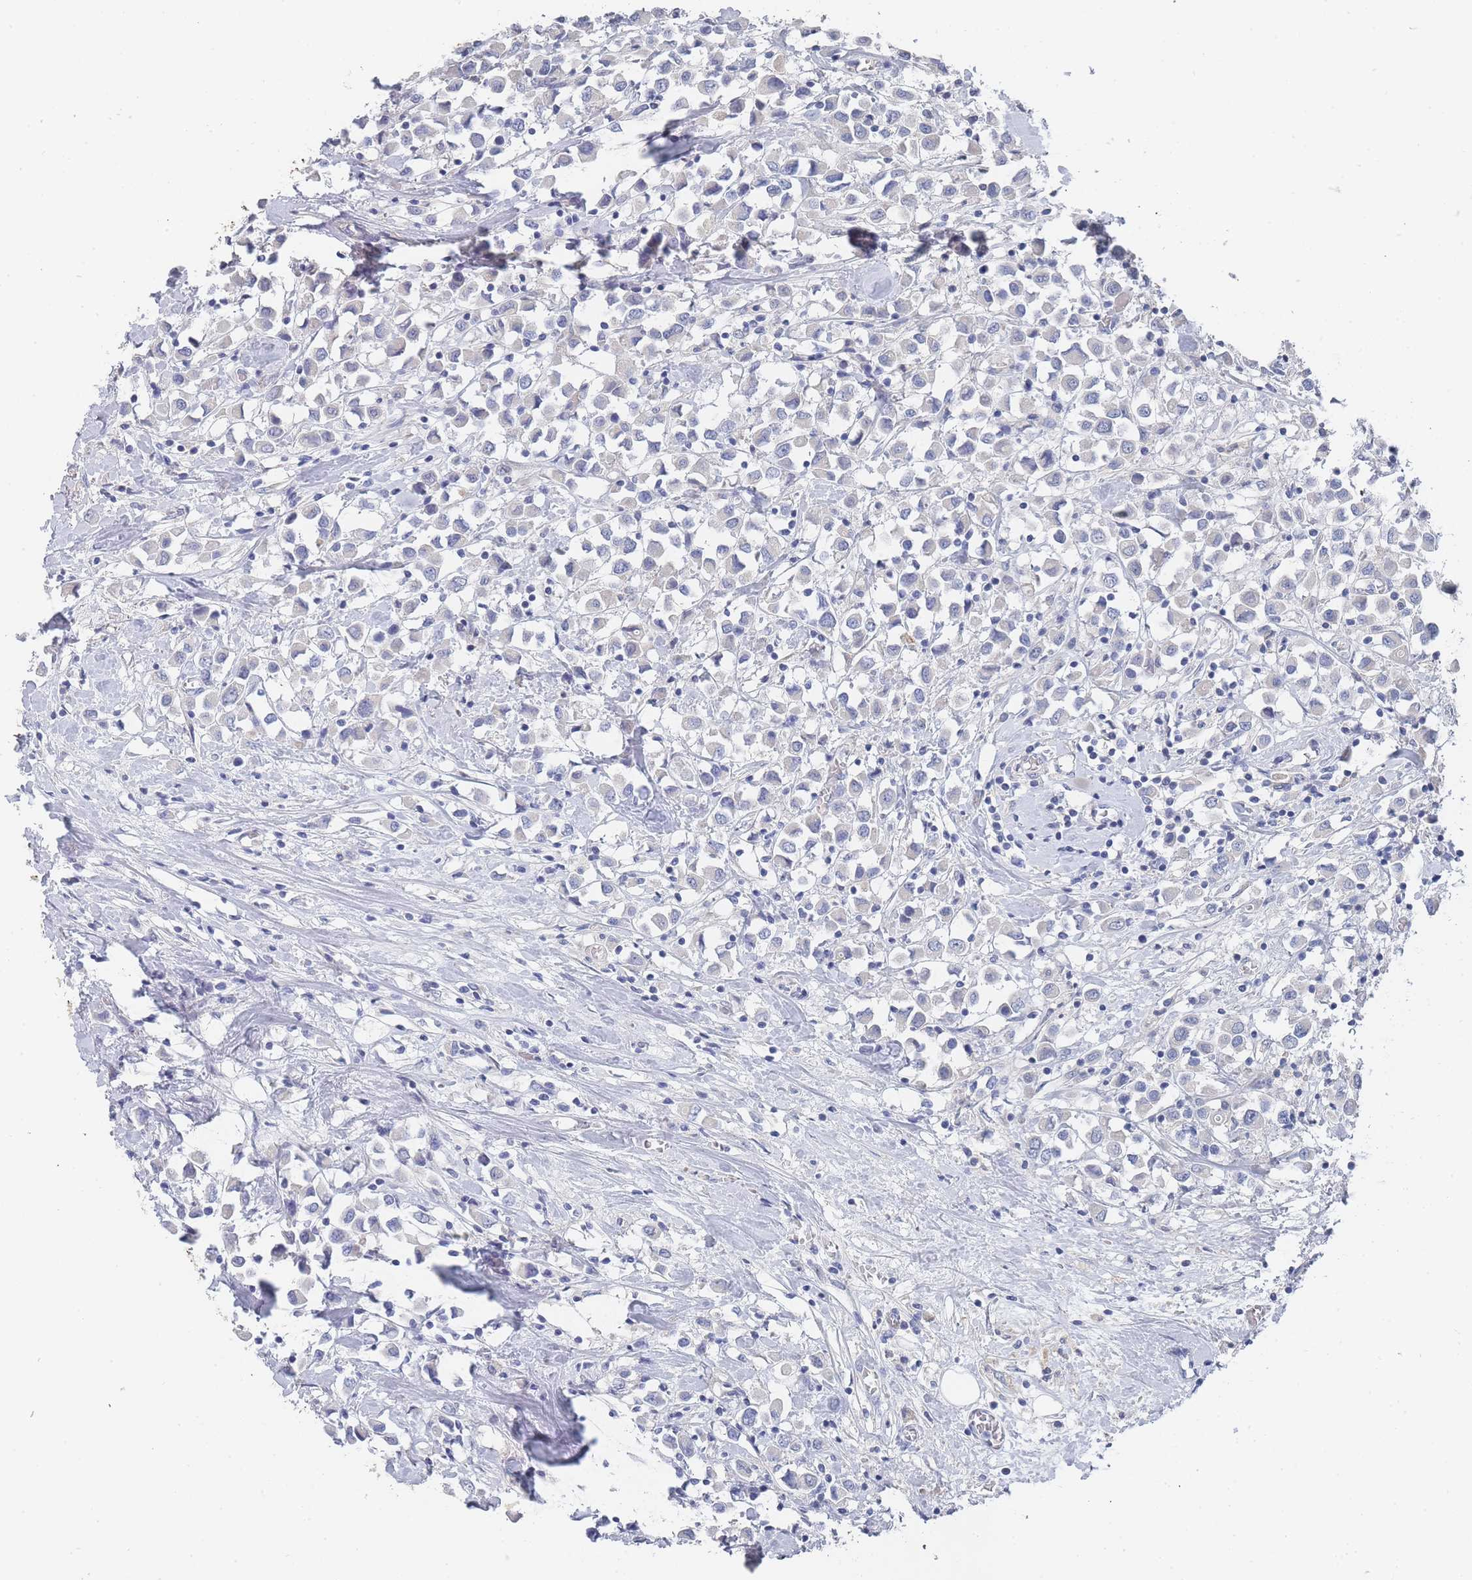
{"staining": {"intensity": "negative", "quantity": "none", "location": "none"}, "tissue": "breast cancer", "cell_type": "Tumor cells", "image_type": "cancer", "snomed": [{"axis": "morphology", "description": "Duct carcinoma"}, {"axis": "topography", "description": "Breast"}], "caption": "Tumor cells show no significant protein expression in intraductal carcinoma (breast).", "gene": "ACAD11", "patient": {"sex": "female", "age": 61}}